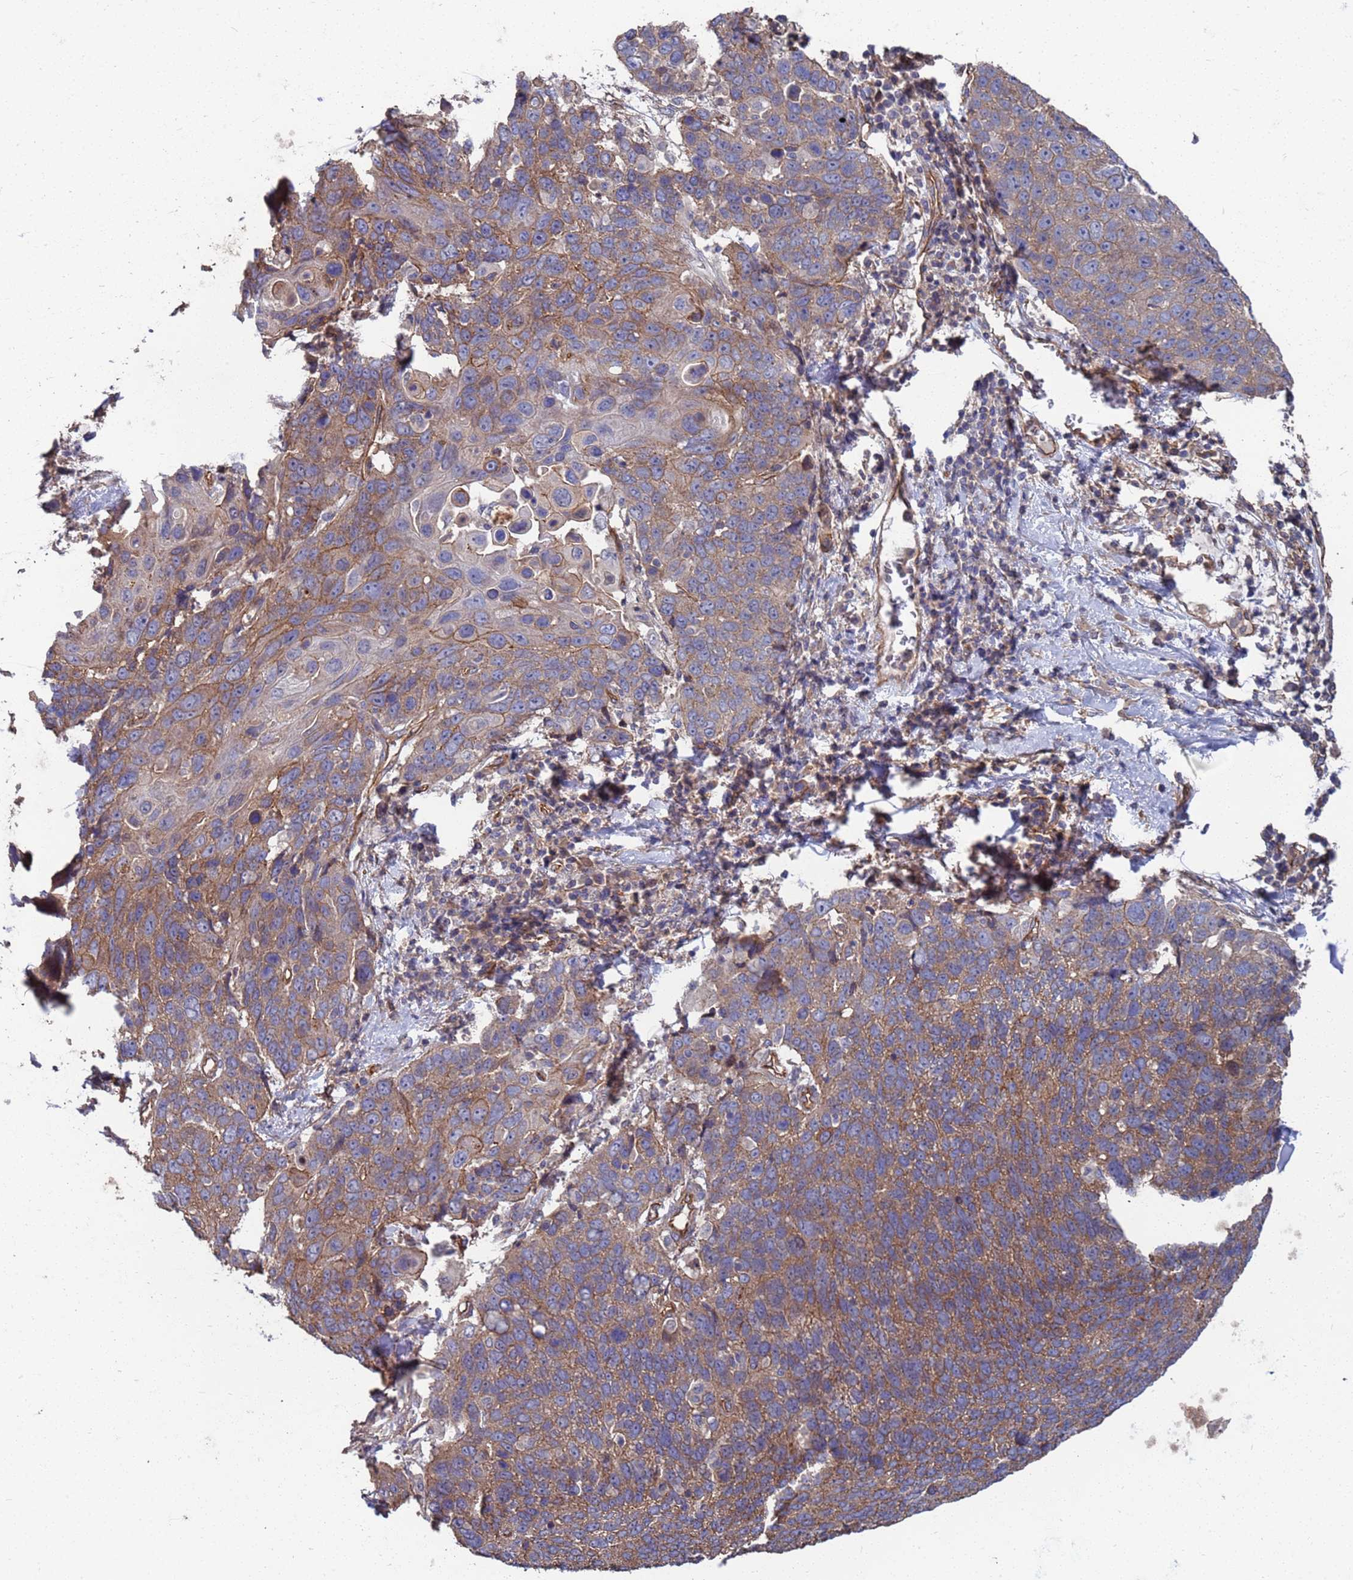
{"staining": {"intensity": "weak", "quantity": ">75%", "location": "cytoplasmic/membranous"}, "tissue": "lung cancer", "cell_type": "Tumor cells", "image_type": "cancer", "snomed": [{"axis": "morphology", "description": "Squamous cell carcinoma, NOS"}, {"axis": "topography", "description": "Lung"}], "caption": "Immunohistochemistry image of human lung cancer stained for a protein (brown), which demonstrates low levels of weak cytoplasmic/membranous expression in approximately >75% of tumor cells.", "gene": "NDUFAF6", "patient": {"sex": "male", "age": 66}}